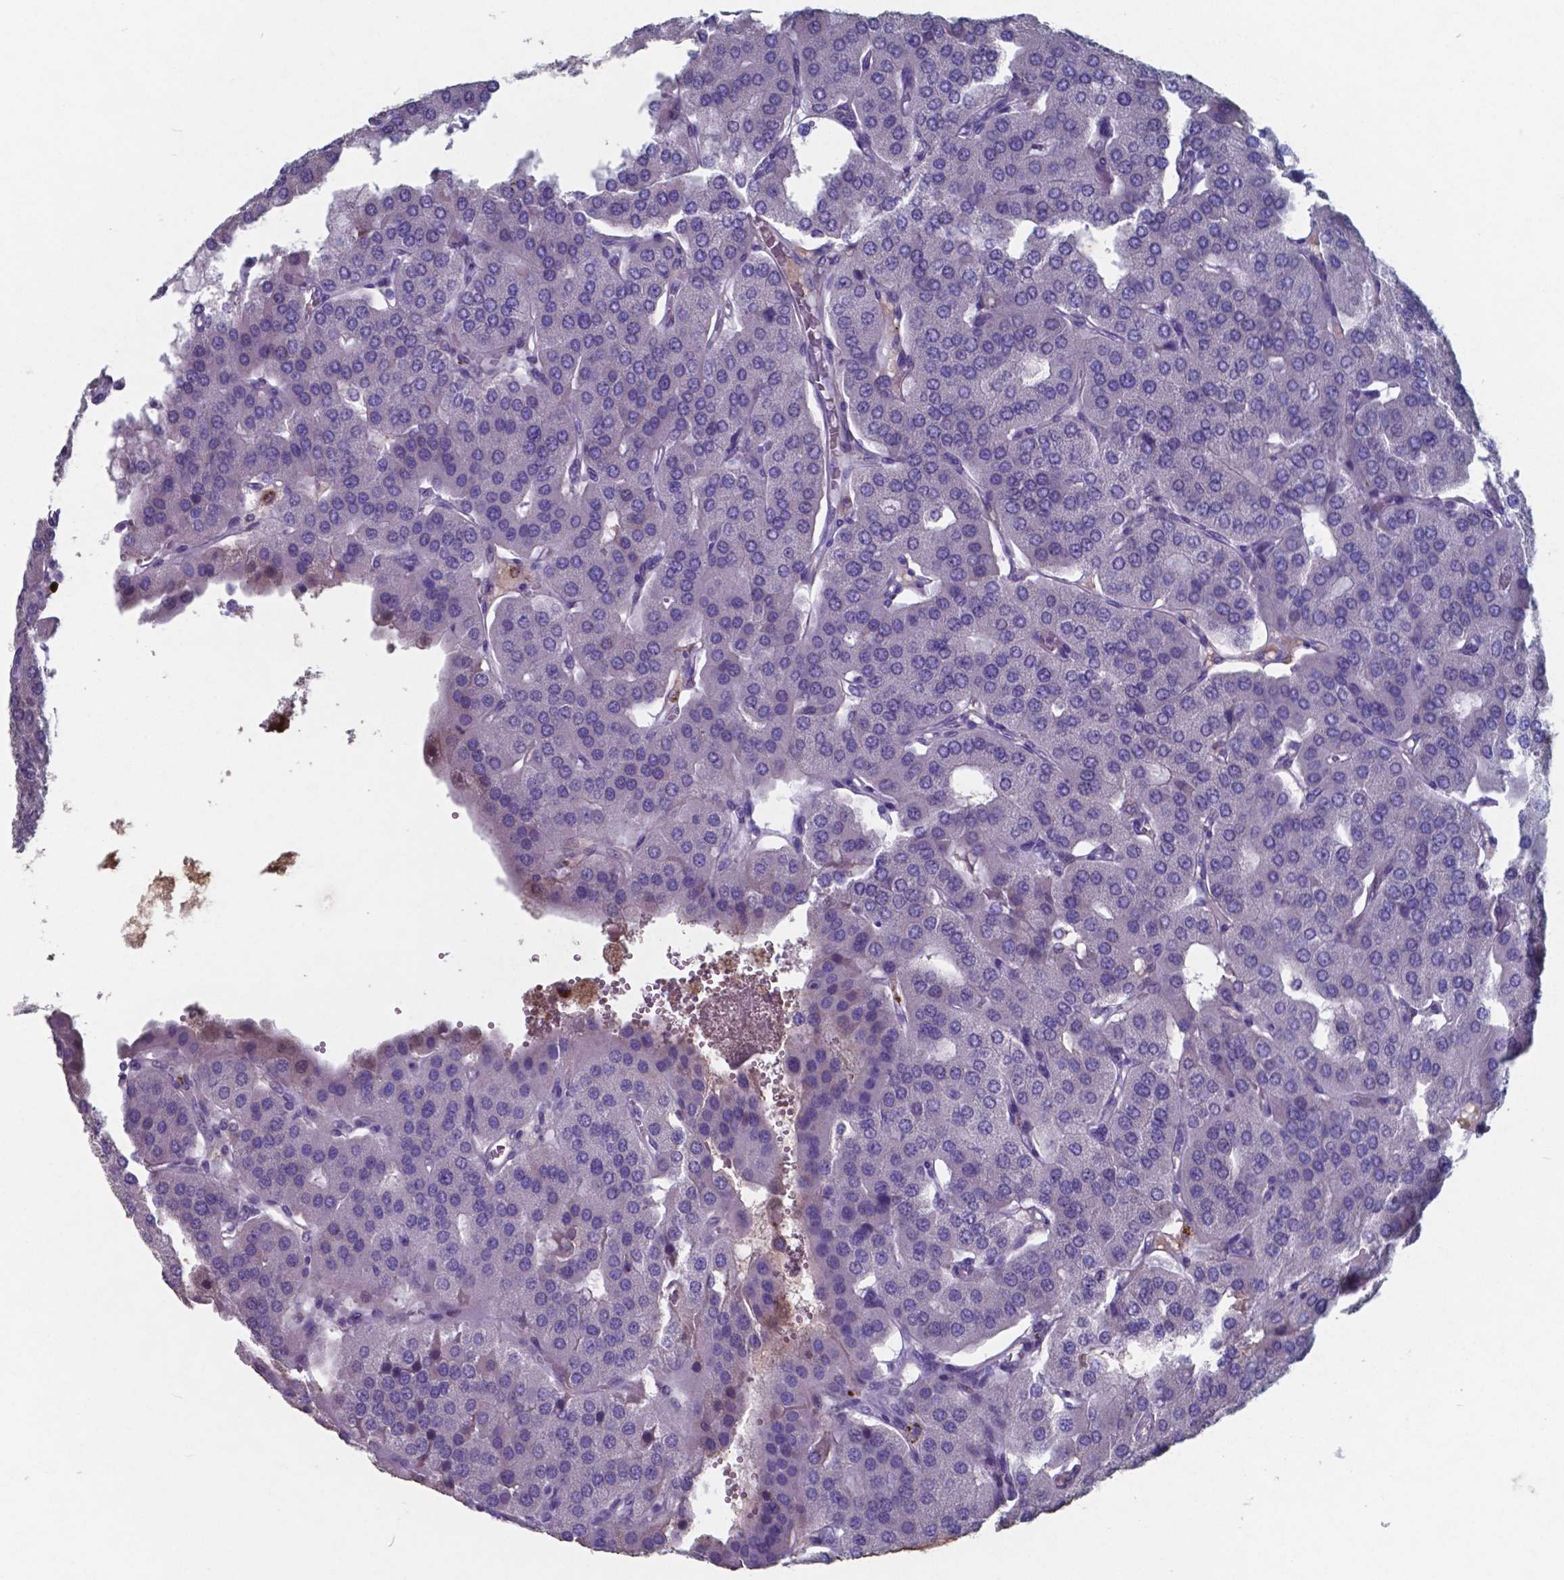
{"staining": {"intensity": "negative", "quantity": "none", "location": "none"}, "tissue": "parathyroid gland", "cell_type": "Glandular cells", "image_type": "normal", "snomed": [{"axis": "morphology", "description": "Normal tissue, NOS"}, {"axis": "morphology", "description": "Adenoma, NOS"}, {"axis": "topography", "description": "Parathyroid gland"}], "caption": "A histopathology image of human parathyroid gland is negative for staining in glandular cells. (DAB immunohistochemistry, high magnification).", "gene": "TTR", "patient": {"sex": "female", "age": 86}}